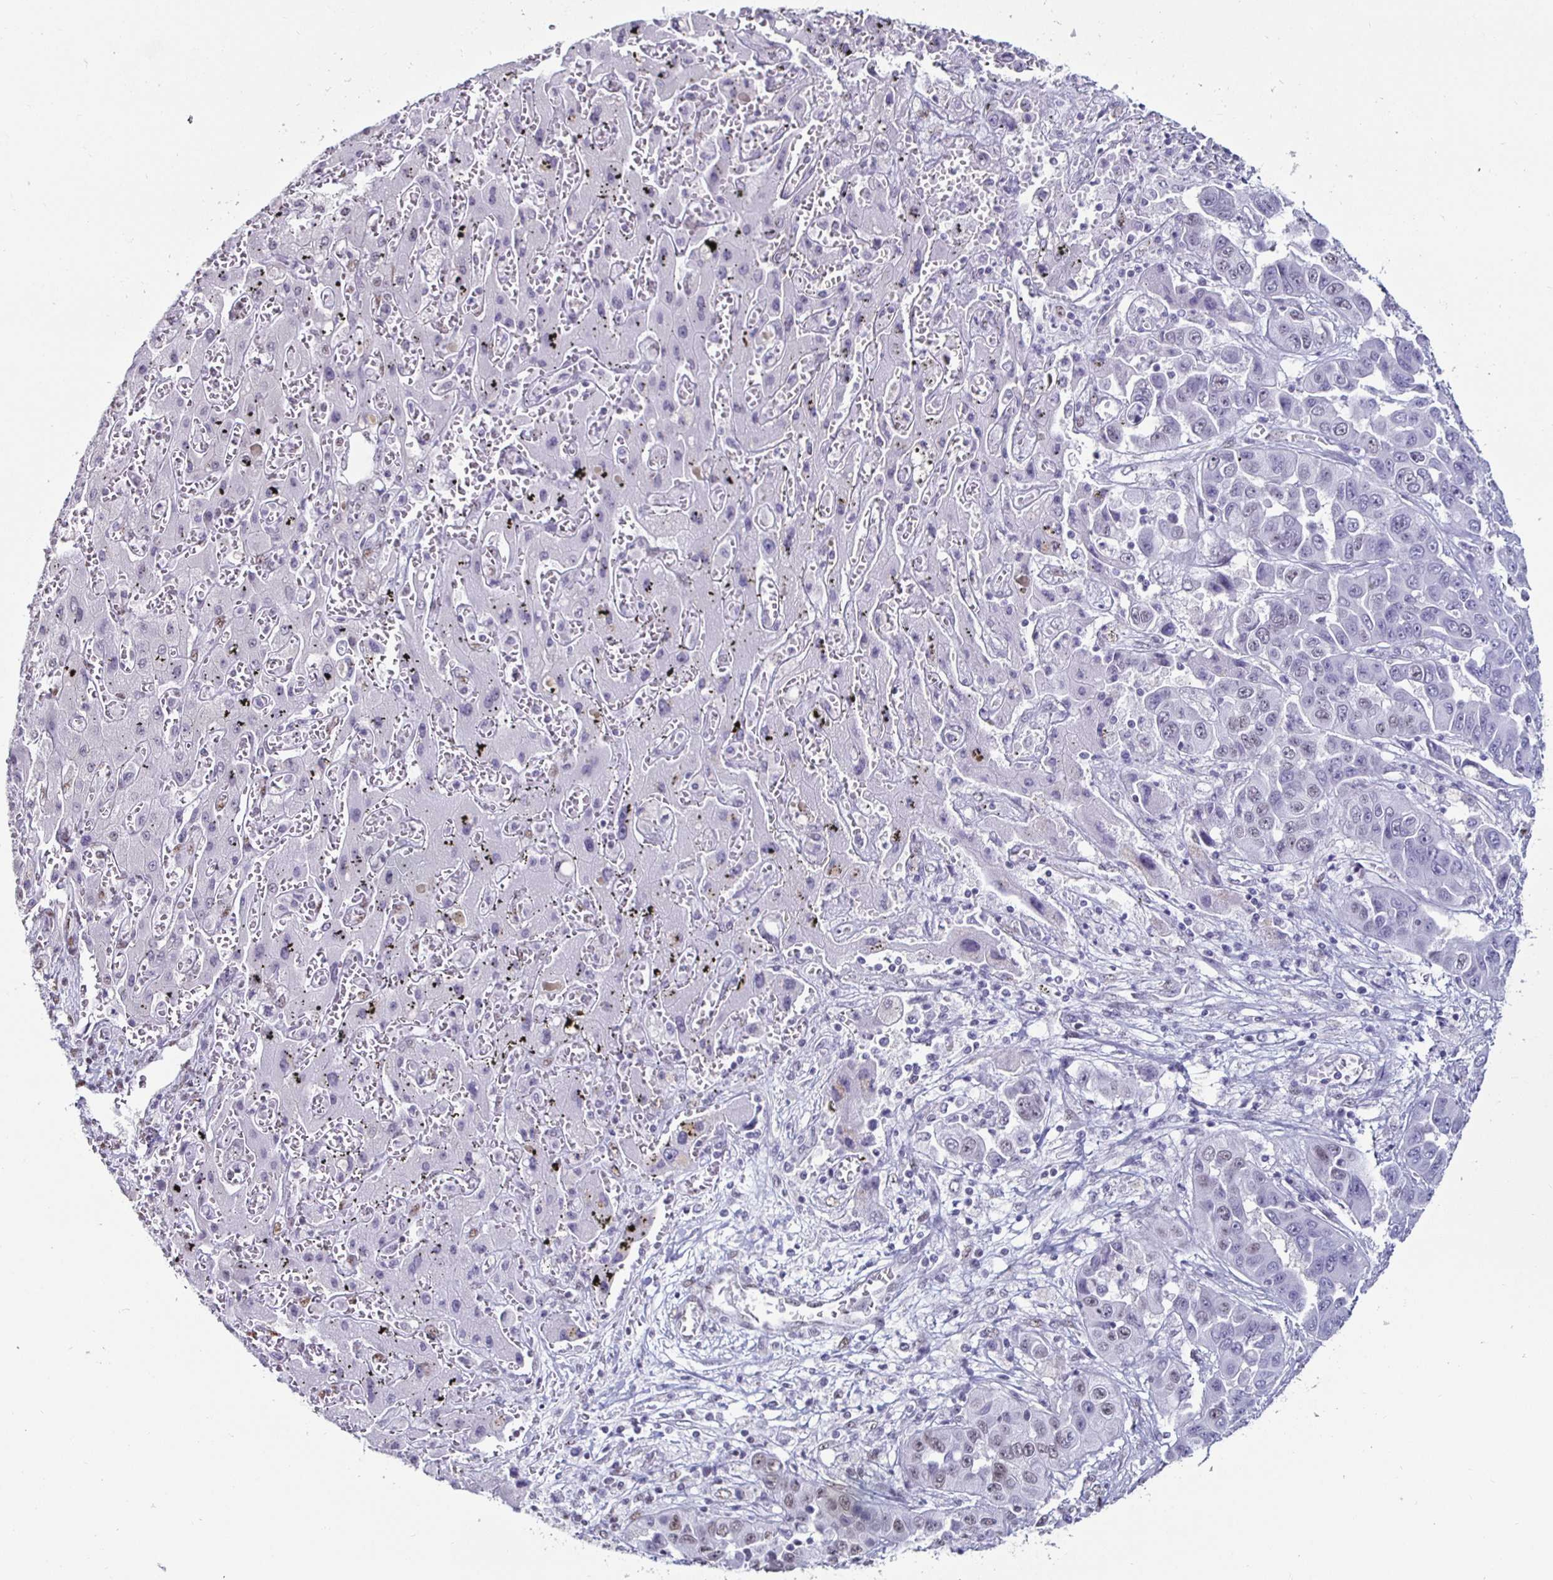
{"staining": {"intensity": "weak", "quantity": "<25%", "location": "nuclear"}, "tissue": "liver cancer", "cell_type": "Tumor cells", "image_type": "cancer", "snomed": [{"axis": "morphology", "description": "Cholangiocarcinoma"}, {"axis": "topography", "description": "Liver"}], "caption": "Immunohistochemistry (IHC) image of neoplastic tissue: liver cholangiocarcinoma stained with DAB exhibits no significant protein staining in tumor cells.", "gene": "DDX39B", "patient": {"sex": "female", "age": 52}}